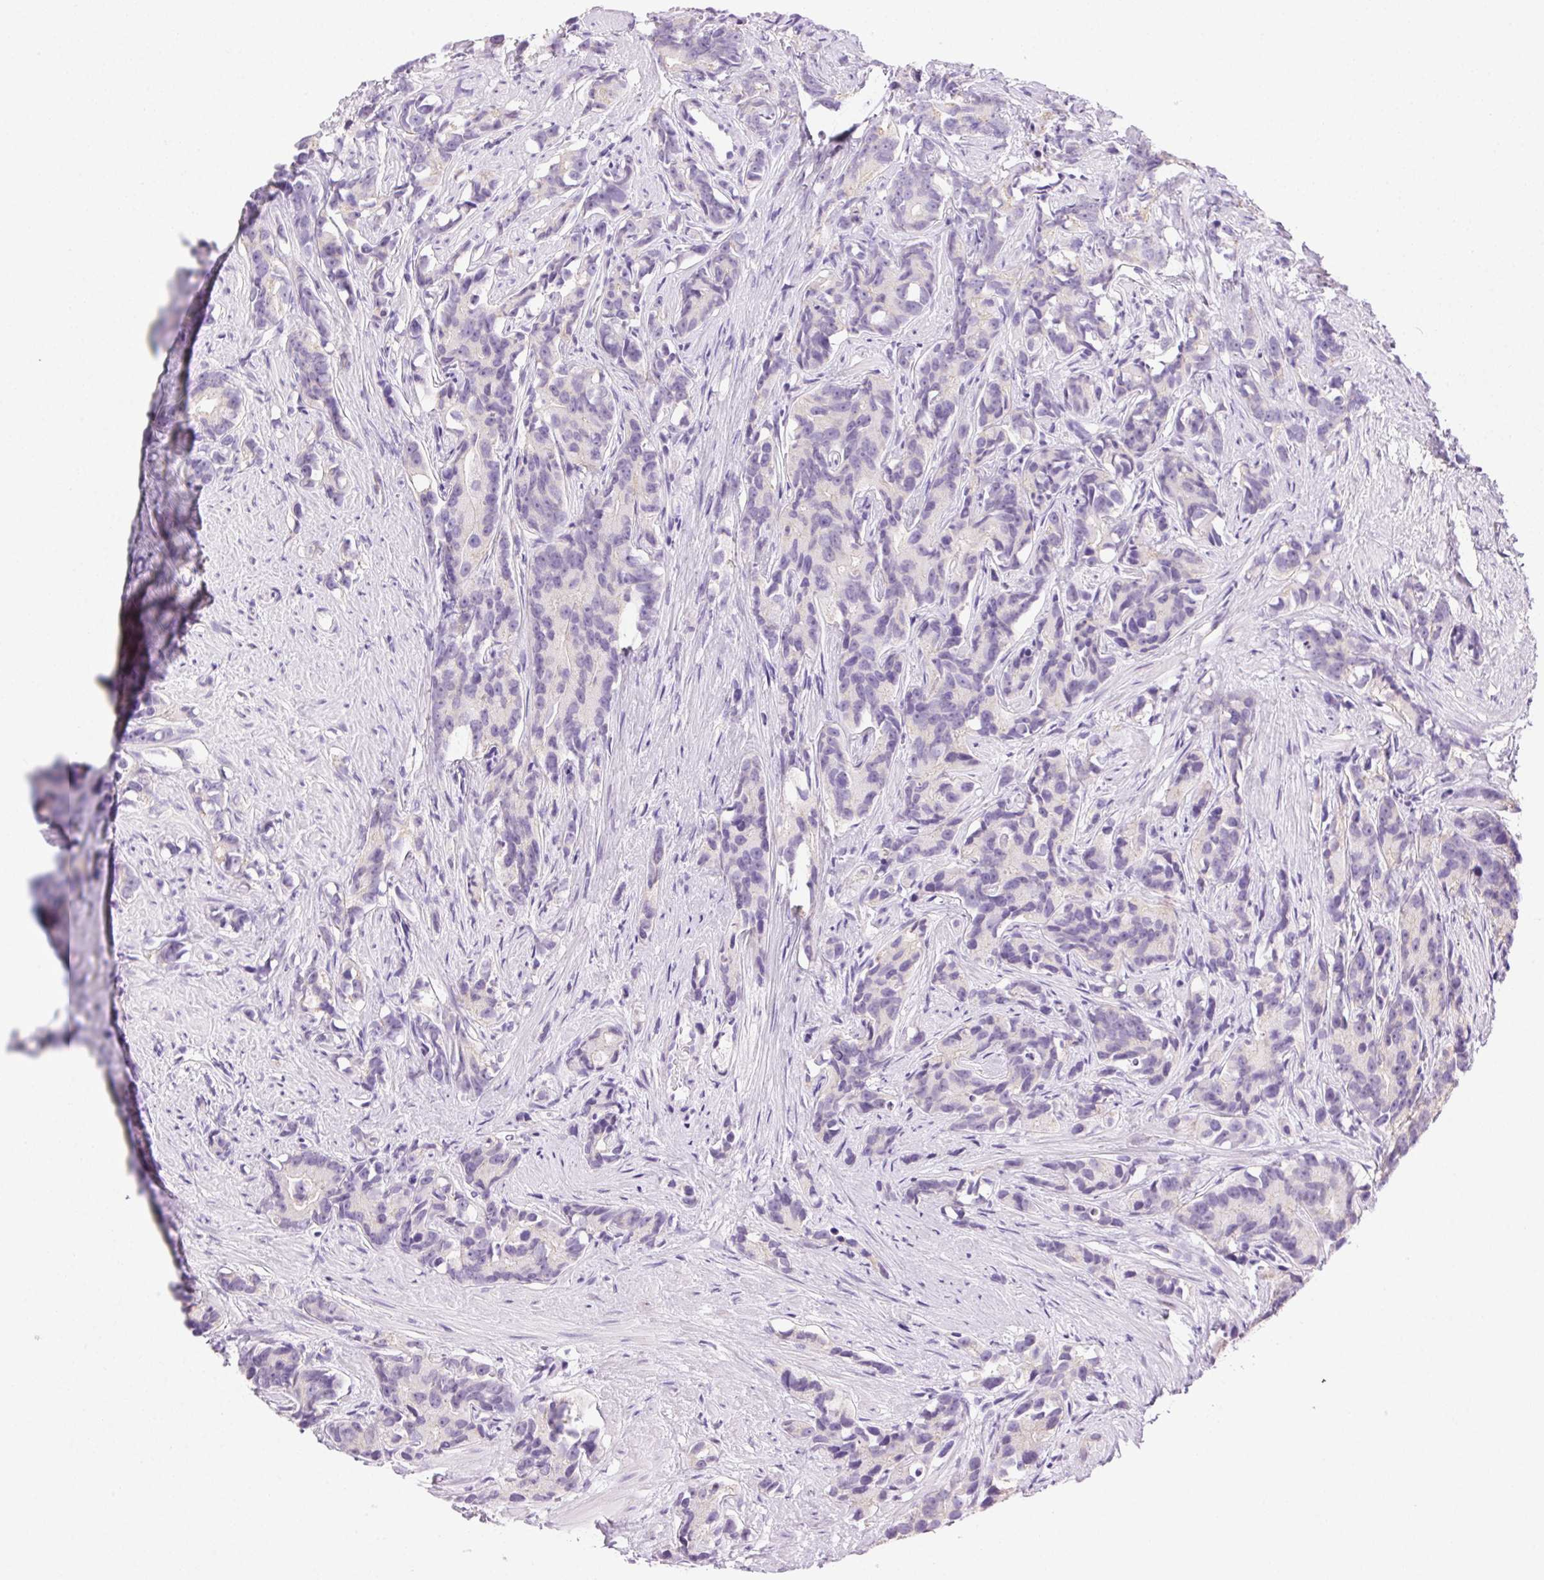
{"staining": {"intensity": "negative", "quantity": "none", "location": "none"}, "tissue": "prostate cancer", "cell_type": "Tumor cells", "image_type": "cancer", "snomed": [{"axis": "morphology", "description": "Adenocarcinoma, High grade"}, {"axis": "topography", "description": "Prostate"}], "caption": "DAB (3,3'-diaminobenzidine) immunohistochemical staining of human adenocarcinoma (high-grade) (prostate) demonstrates no significant expression in tumor cells.", "gene": "CLDN10", "patient": {"sex": "male", "age": 90}}